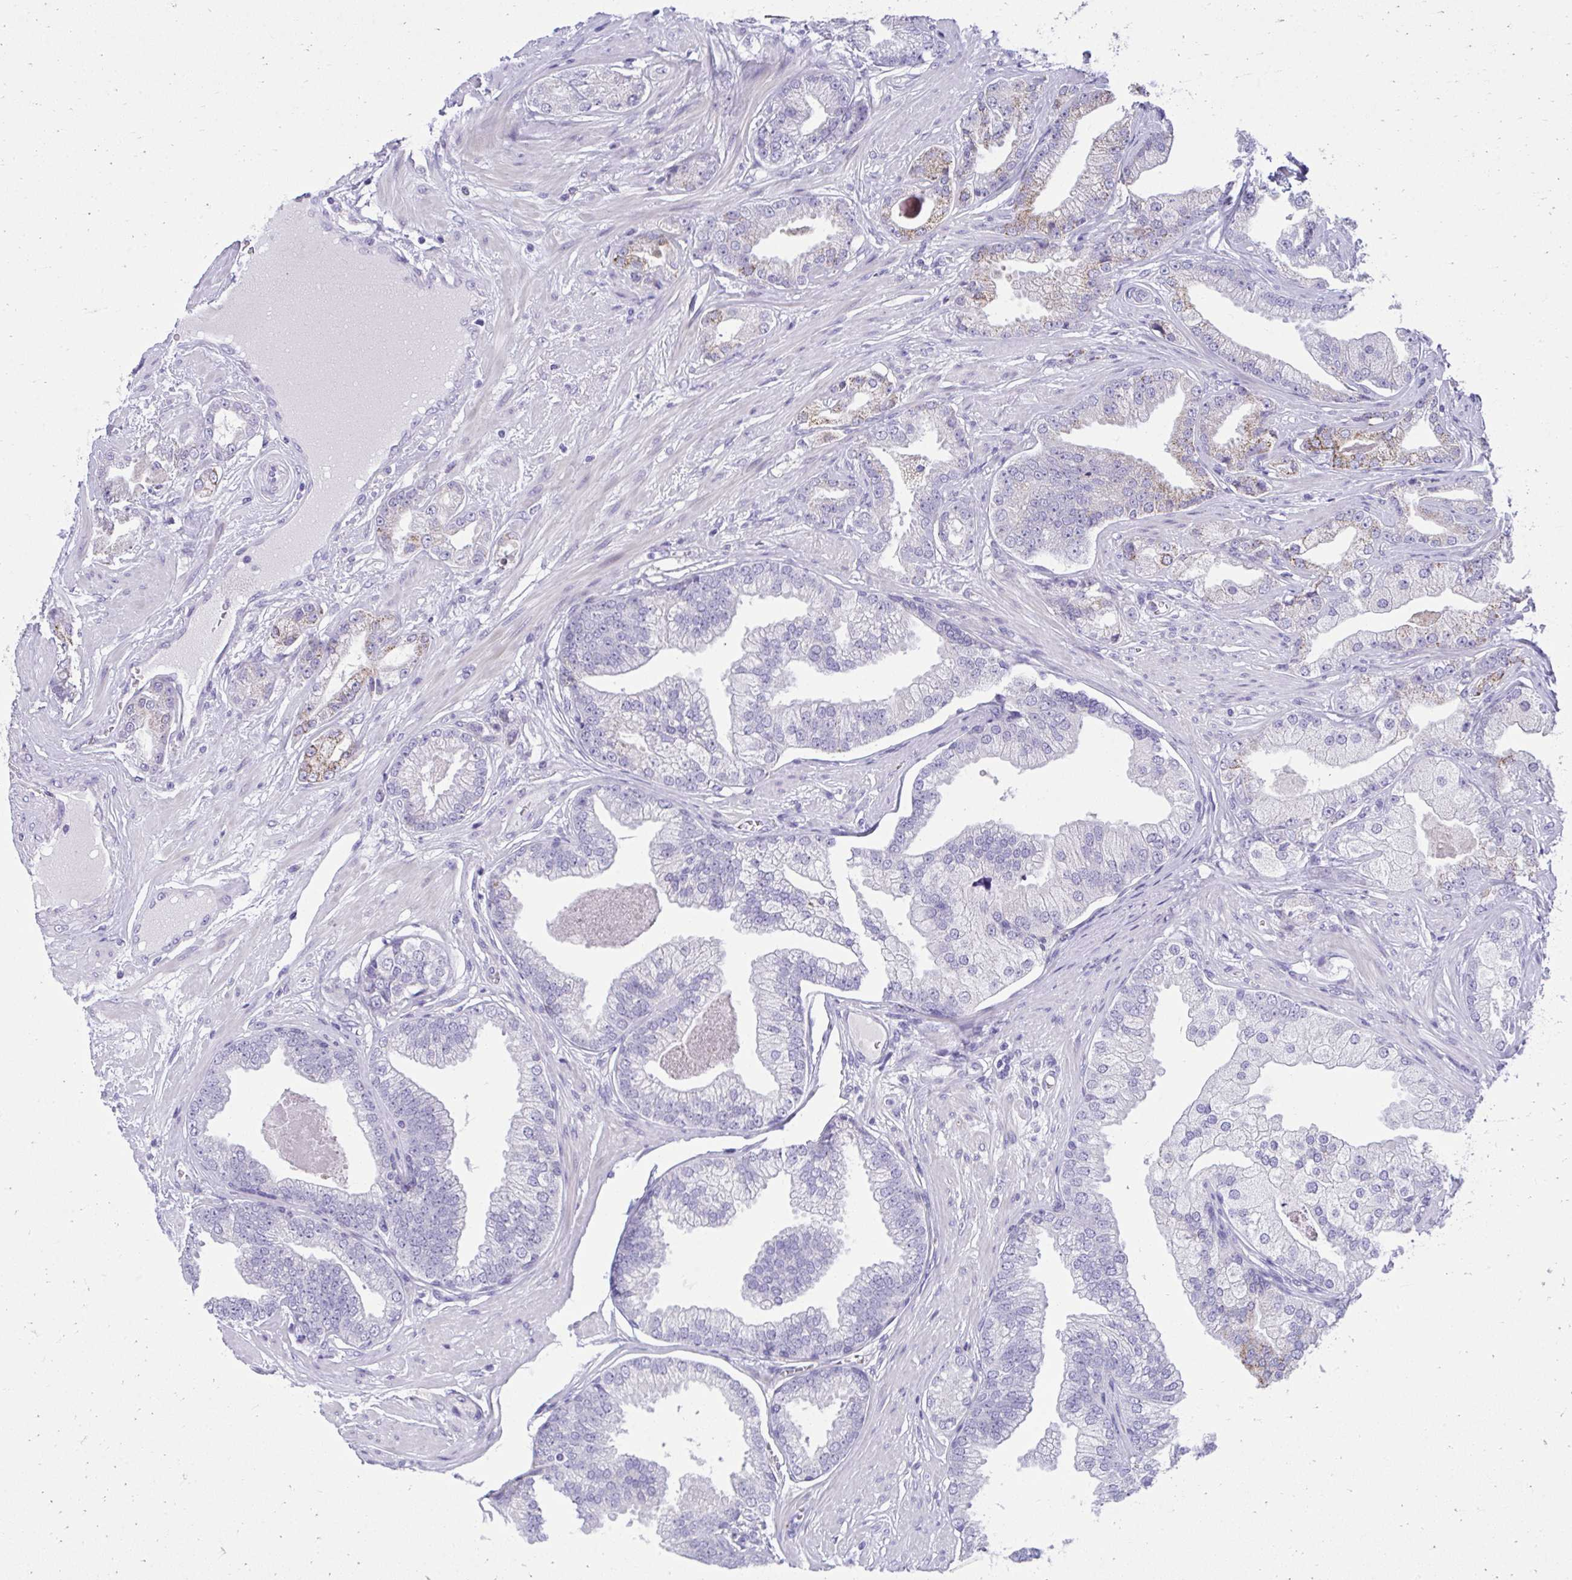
{"staining": {"intensity": "weak", "quantity": "<25%", "location": "cytoplasmic/membranous"}, "tissue": "prostate cancer", "cell_type": "Tumor cells", "image_type": "cancer", "snomed": [{"axis": "morphology", "description": "Adenocarcinoma, Low grade"}, {"axis": "topography", "description": "Prostate"}], "caption": "Immunohistochemical staining of human prostate cancer (low-grade adenocarcinoma) displays no significant positivity in tumor cells. (Brightfield microscopy of DAB immunohistochemistry at high magnification).", "gene": "AIG1", "patient": {"sex": "male", "age": 61}}